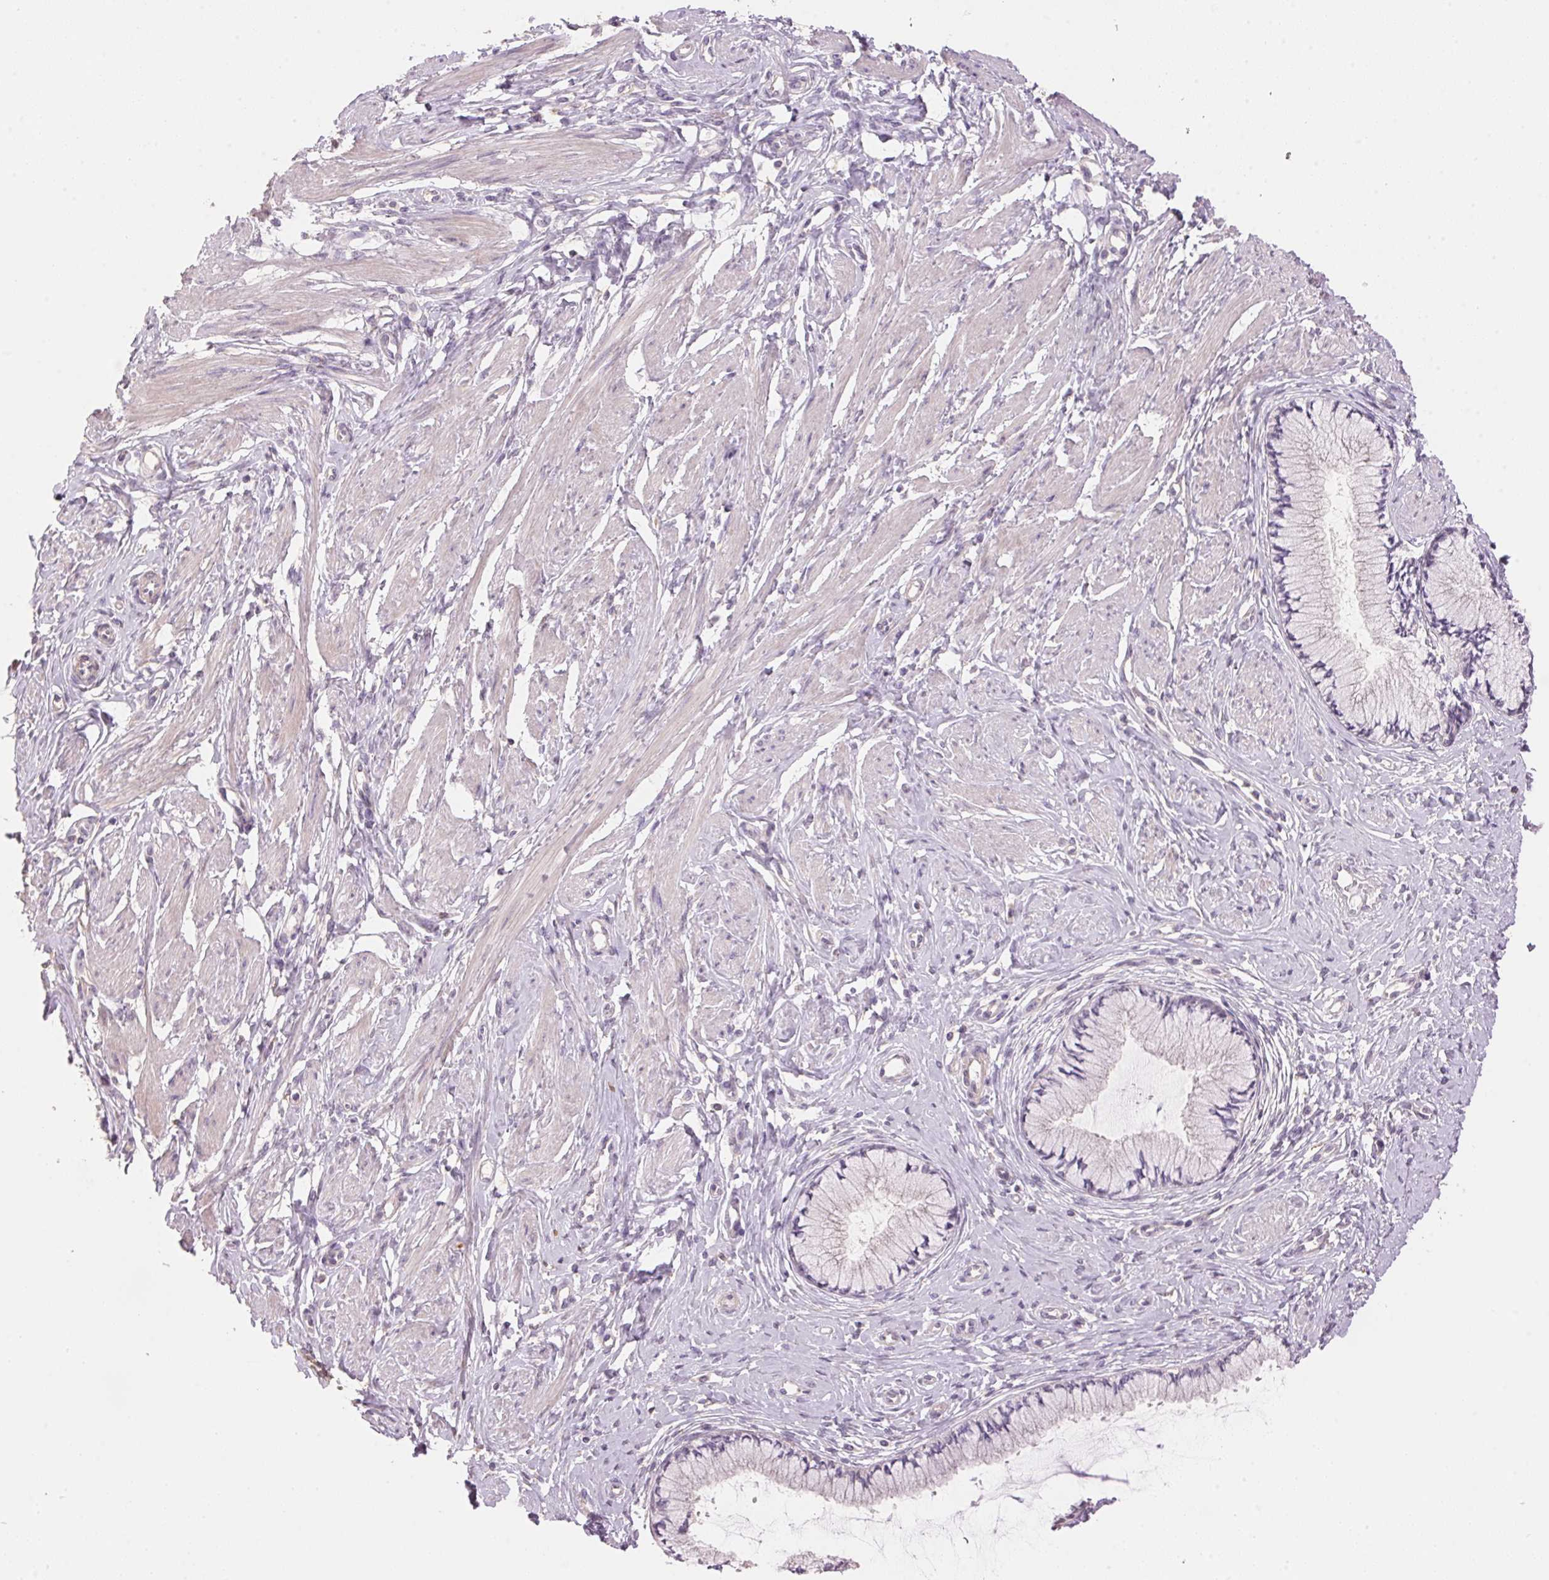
{"staining": {"intensity": "negative", "quantity": "none", "location": "none"}, "tissue": "cervix", "cell_type": "Glandular cells", "image_type": "normal", "snomed": [{"axis": "morphology", "description": "Normal tissue, NOS"}, {"axis": "topography", "description": "Cervix"}], "caption": "Immunohistochemistry (IHC) image of unremarkable cervix stained for a protein (brown), which demonstrates no positivity in glandular cells.", "gene": "LYZL6", "patient": {"sex": "female", "age": 37}}